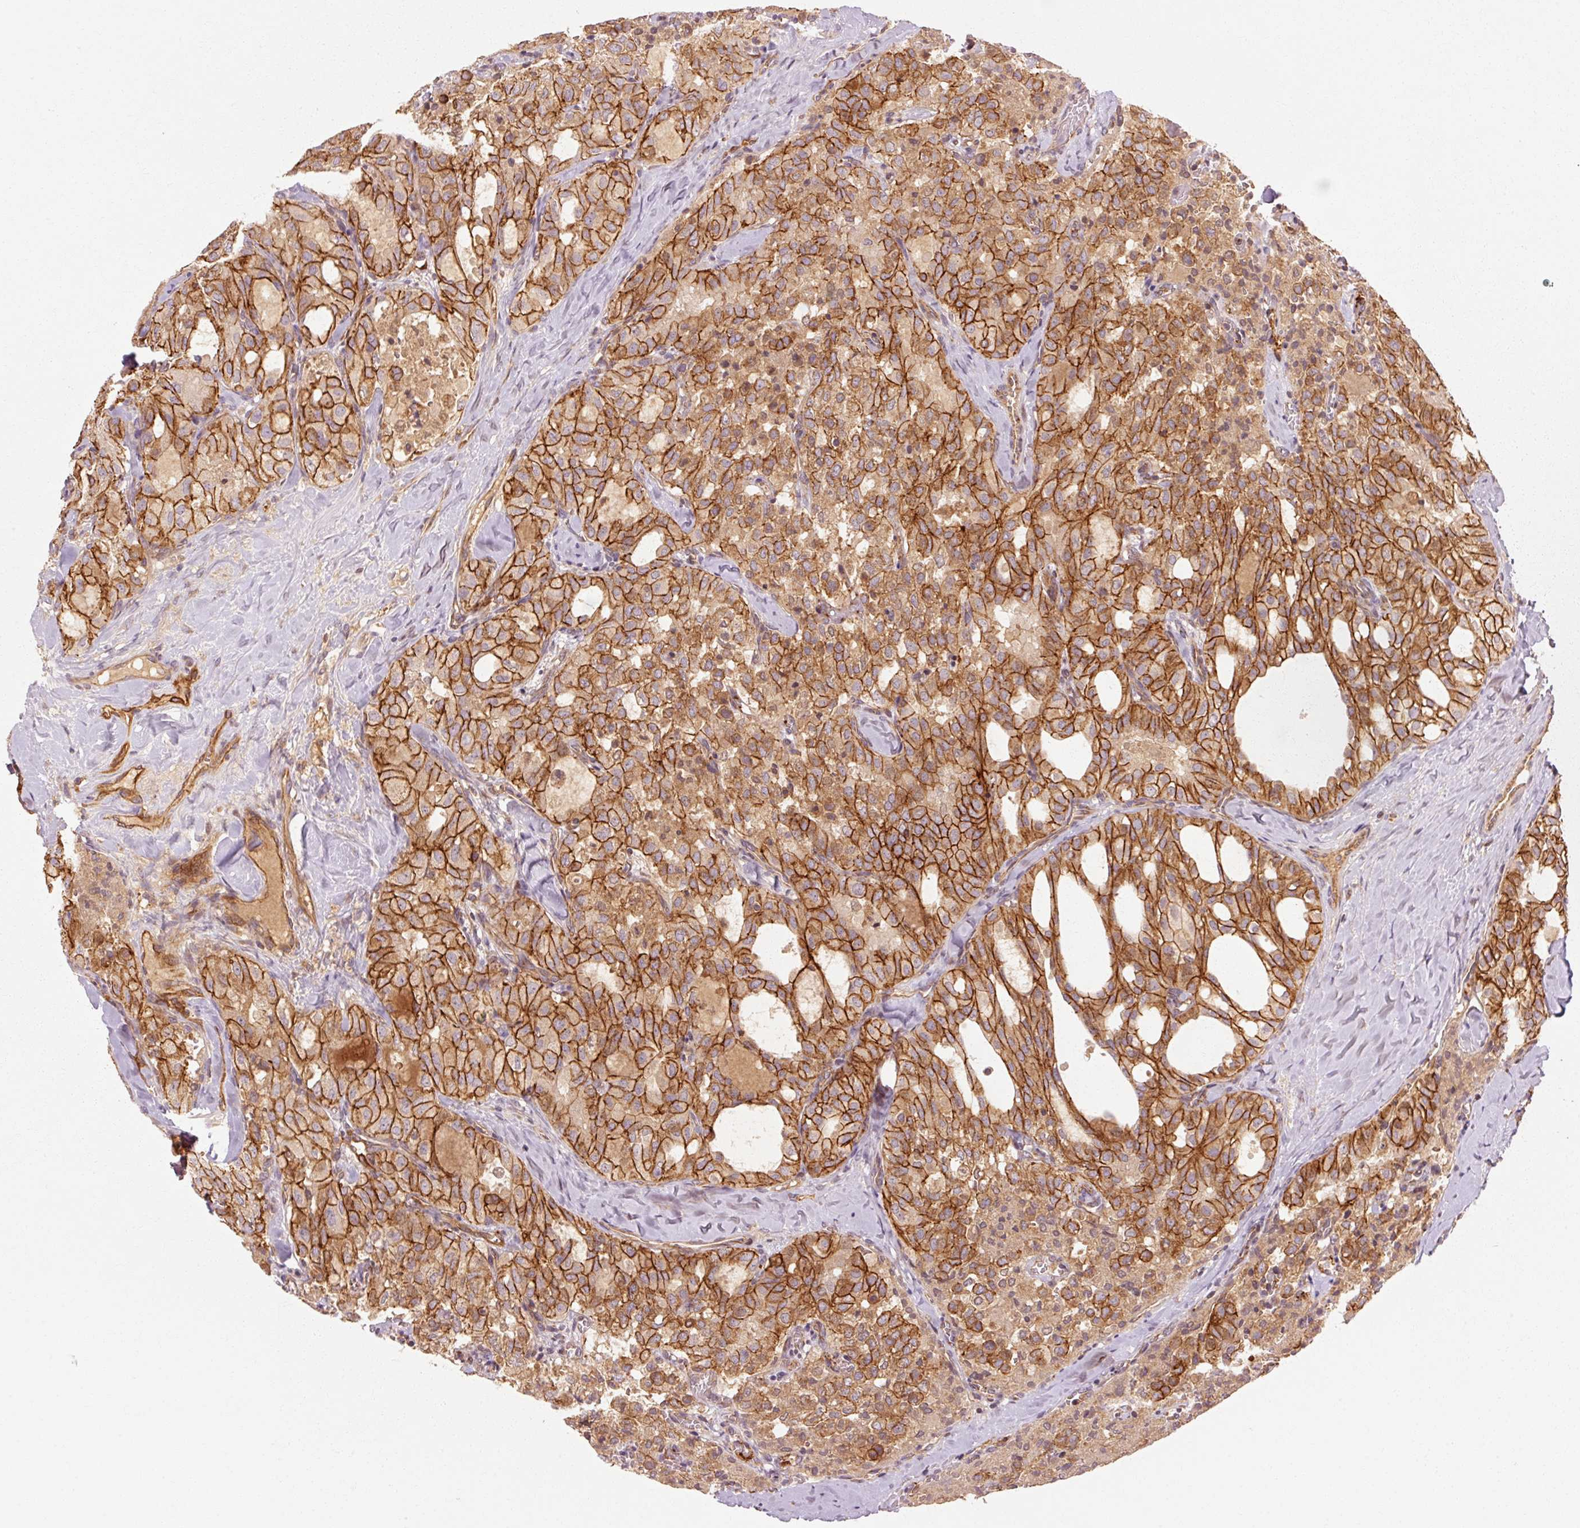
{"staining": {"intensity": "strong", "quantity": ">75%", "location": "cytoplasmic/membranous"}, "tissue": "thyroid cancer", "cell_type": "Tumor cells", "image_type": "cancer", "snomed": [{"axis": "morphology", "description": "Follicular adenoma carcinoma, NOS"}, {"axis": "topography", "description": "Thyroid gland"}], "caption": "A brown stain shows strong cytoplasmic/membranous expression of a protein in thyroid follicular adenoma carcinoma tumor cells.", "gene": "CTNNA1", "patient": {"sex": "male", "age": 75}}